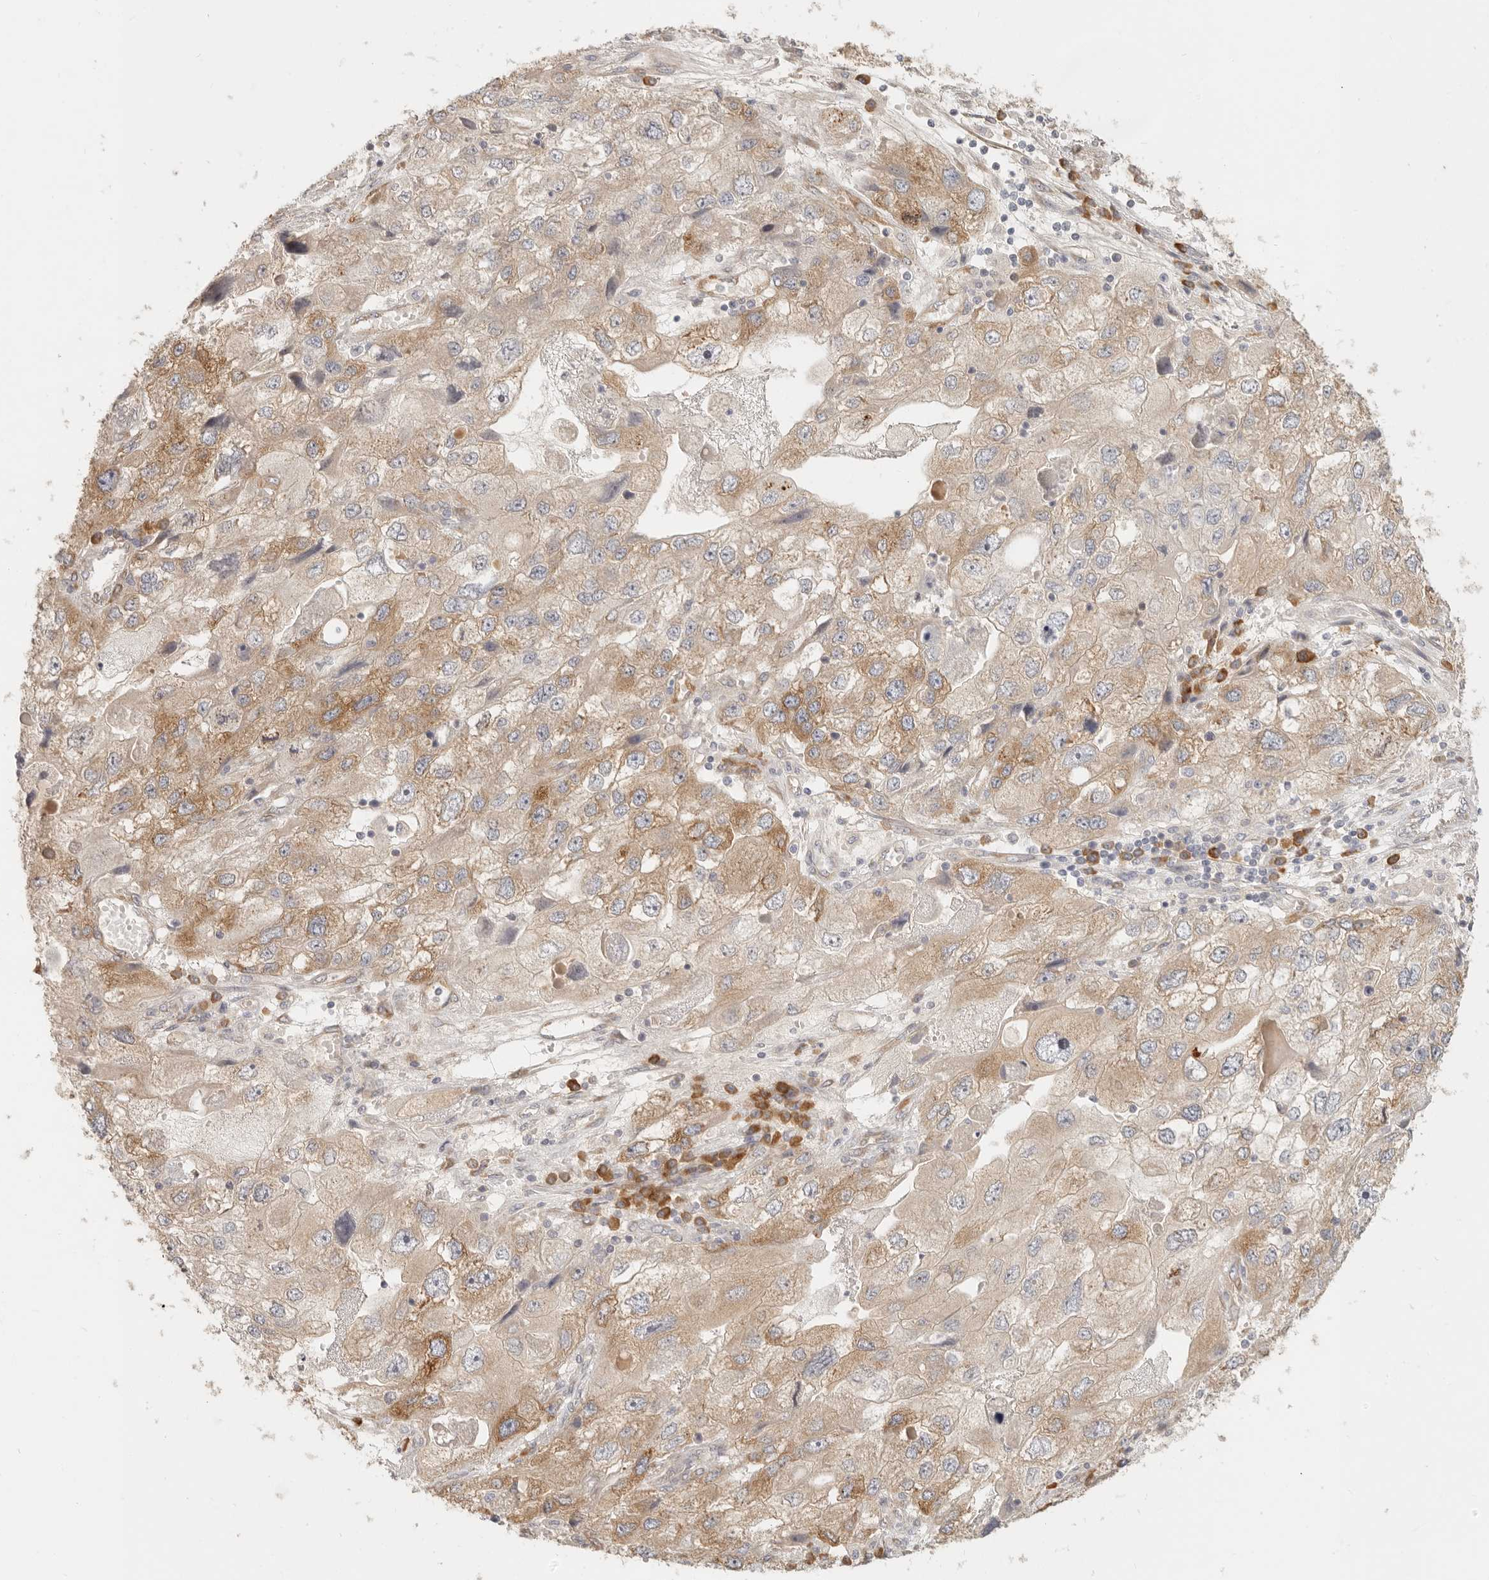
{"staining": {"intensity": "moderate", "quantity": "25%-75%", "location": "cytoplasmic/membranous"}, "tissue": "endometrial cancer", "cell_type": "Tumor cells", "image_type": "cancer", "snomed": [{"axis": "morphology", "description": "Adenocarcinoma, NOS"}, {"axis": "topography", "description": "Endometrium"}], "caption": "Approximately 25%-75% of tumor cells in endometrial cancer exhibit moderate cytoplasmic/membranous protein staining as visualized by brown immunohistochemical staining.", "gene": "PABPC4", "patient": {"sex": "female", "age": 49}}